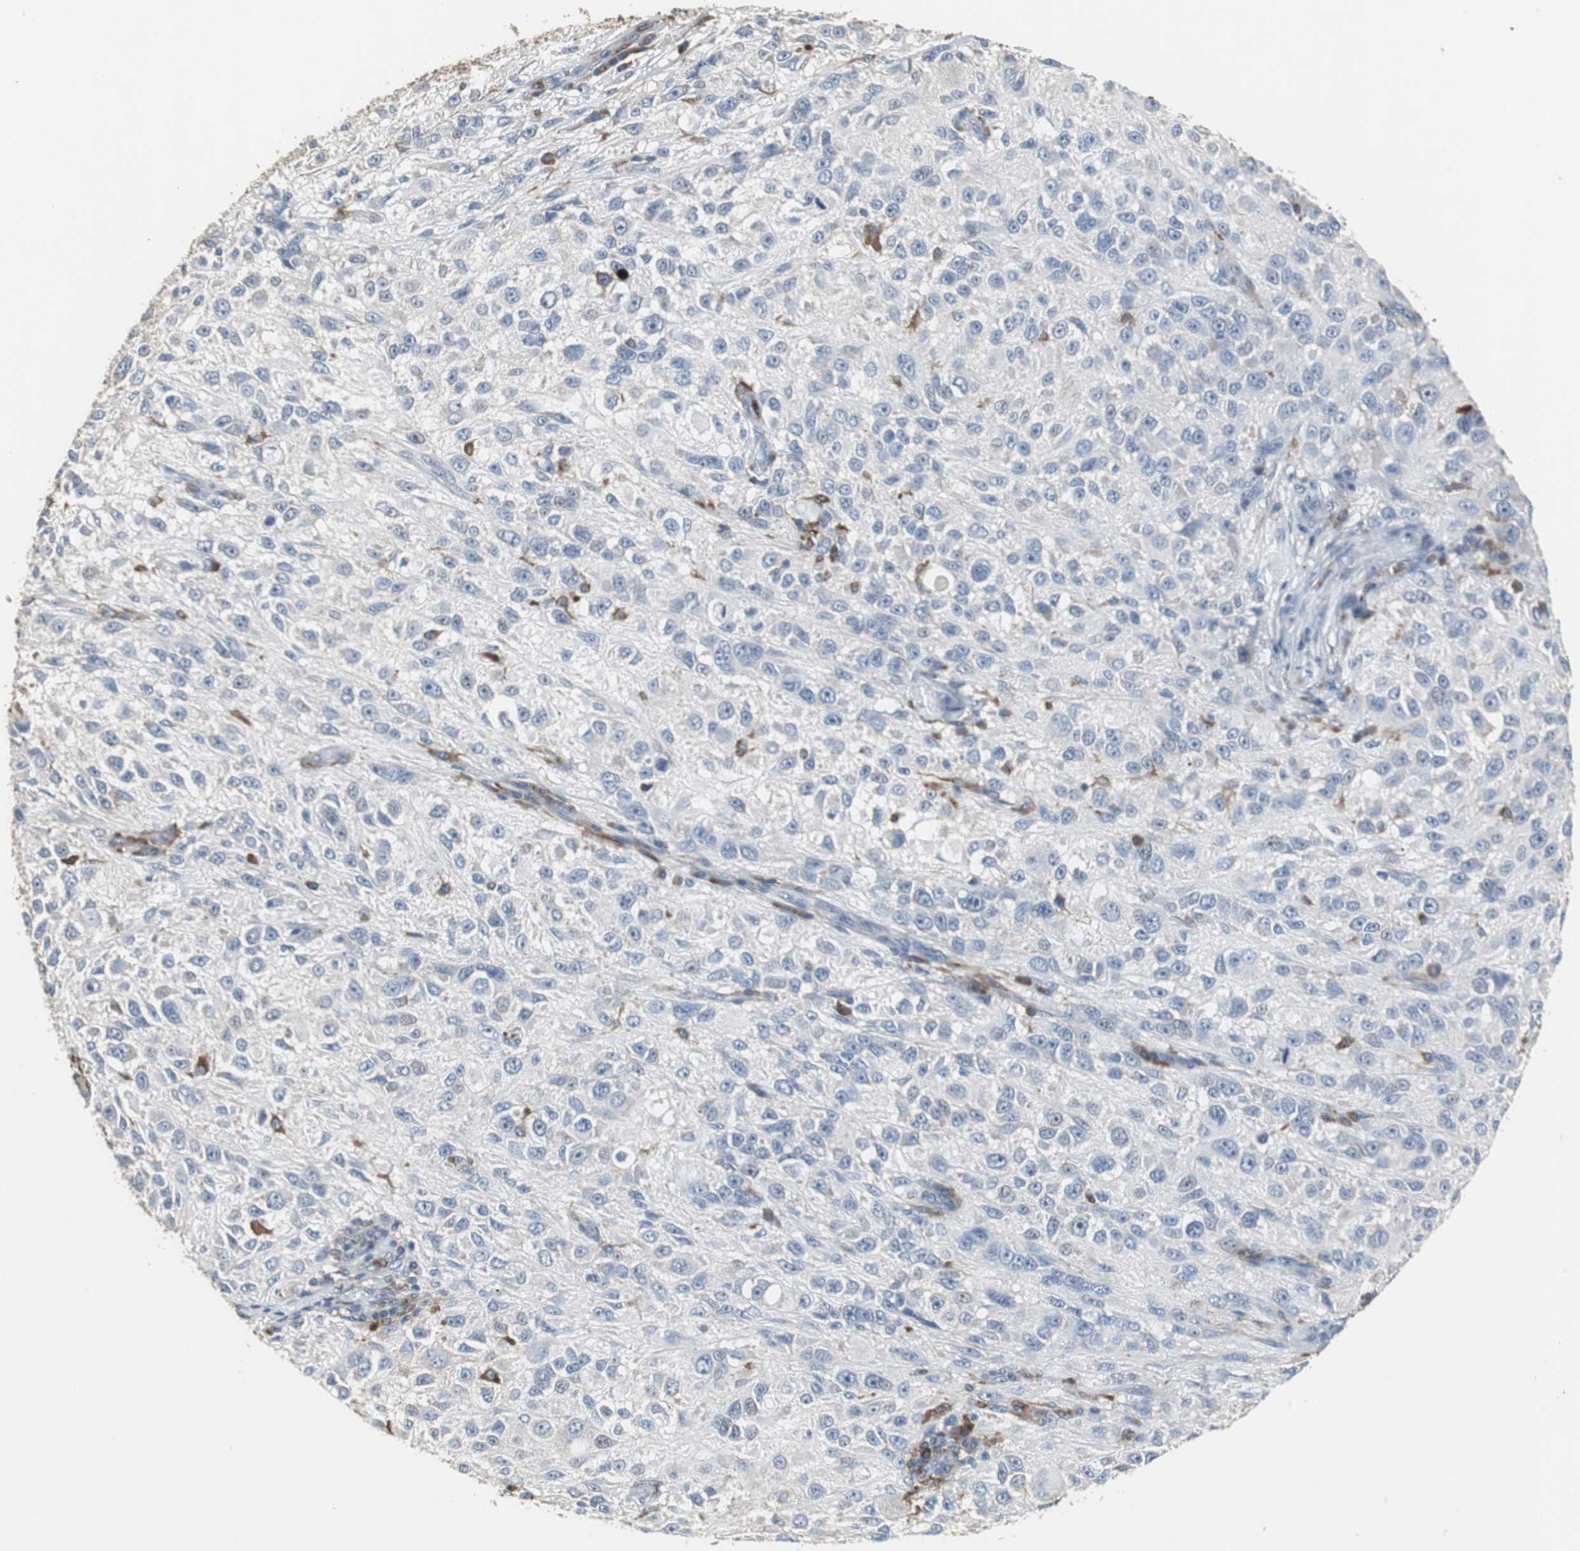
{"staining": {"intensity": "negative", "quantity": "none", "location": "none"}, "tissue": "melanoma", "cell_type": "Tumor cells", "image_type": "cancer", "snomed": [{"axis": "morphology", "description": "Necrosis, NOS"}, {"axis": "morphology", "description": "Malignant melanoma, NOS"}, {"axis": "topography", "description": "Skin"}], "caption": "There is no significant positivity in tumor cells of melanoma.", "gene": "NCF2", "patient": {"sex": "female", "age": 87}}